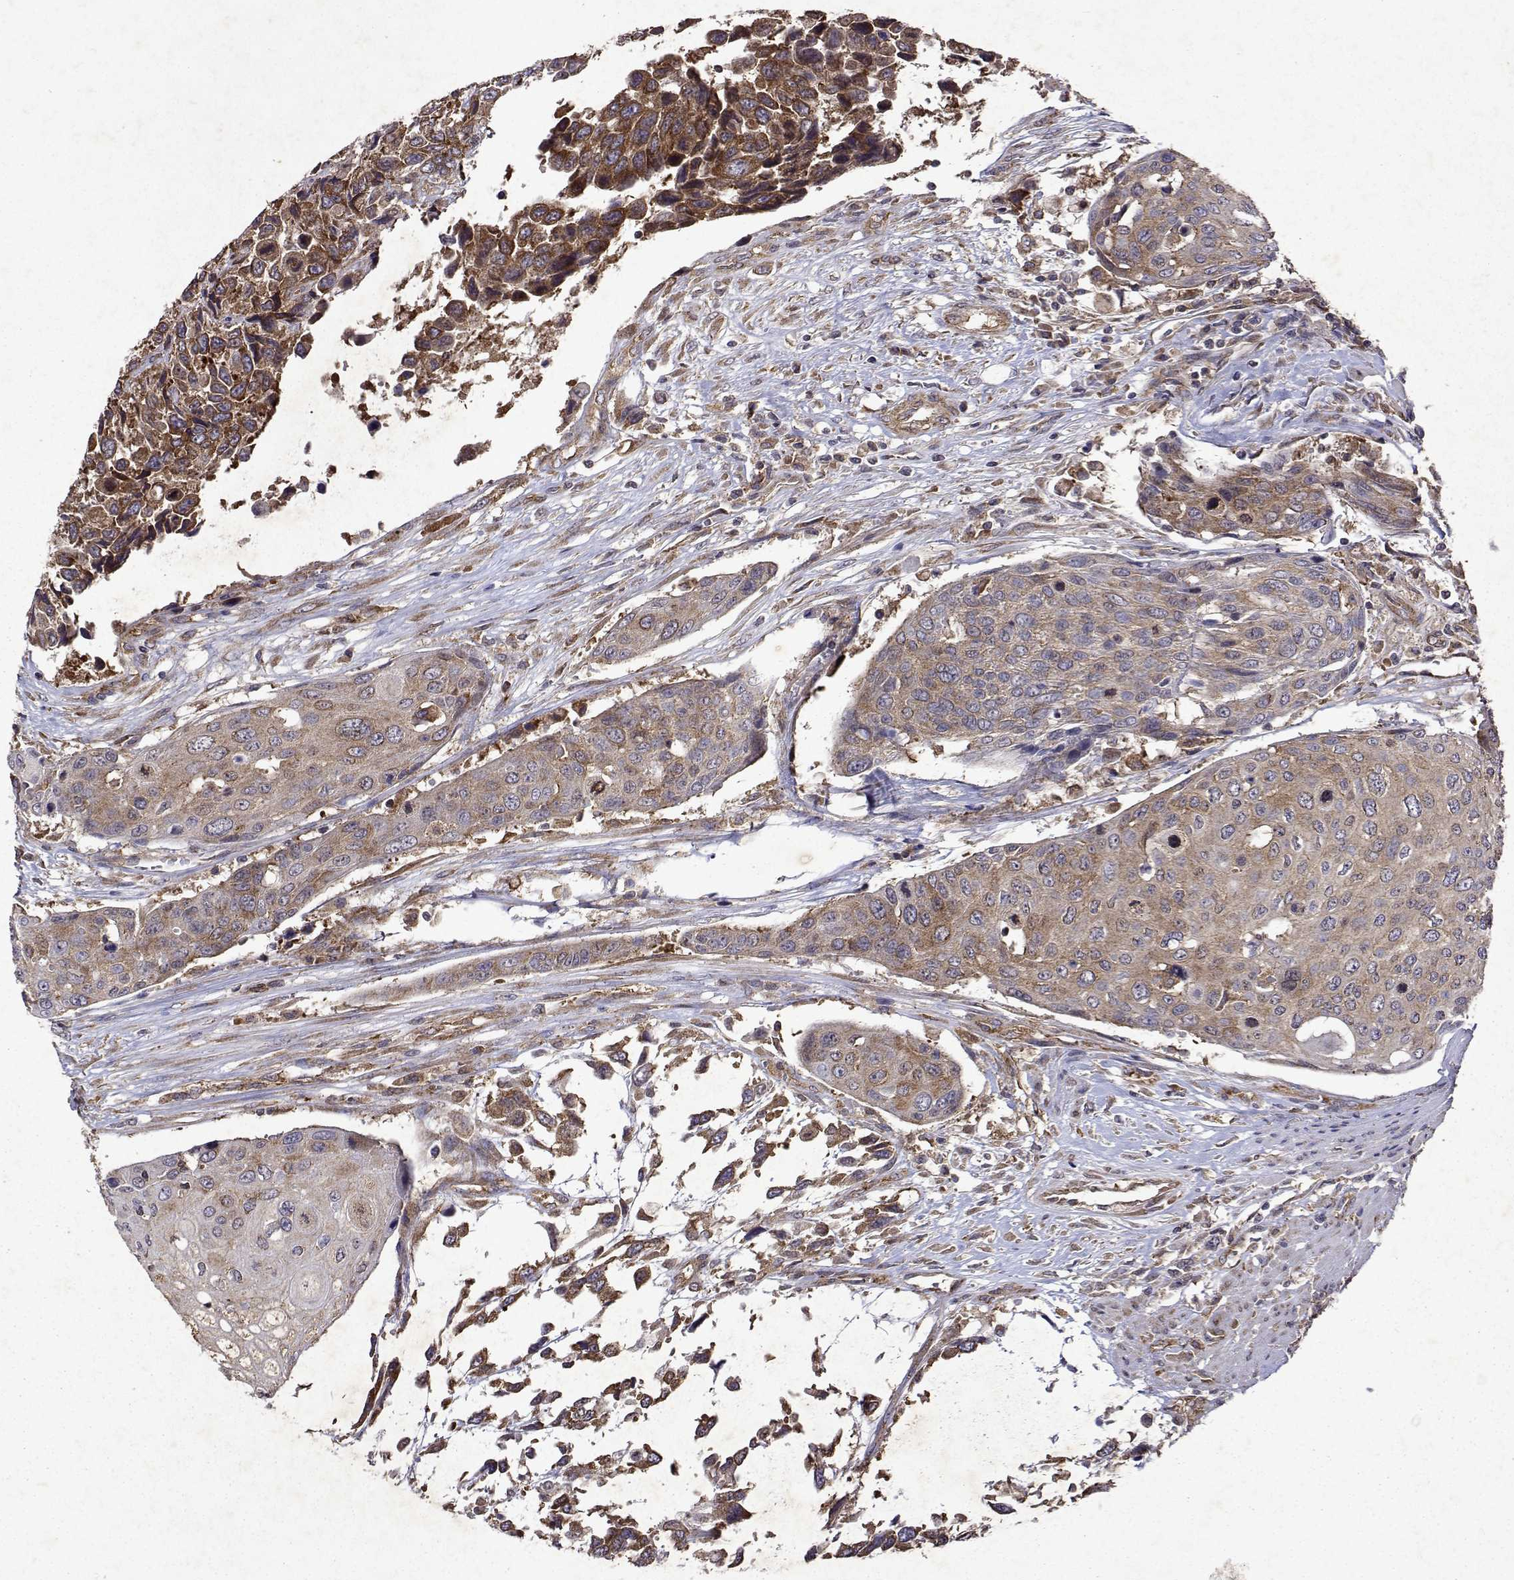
{"staining": {"intensity": "moderate", "quantity": ">75%", "location": "cytoplasmic/membranous"}, "tissue": "urothelial cancer", "cell_type": "Tumor cells", "image_type": "cancer", "snomed": [{"axis": "morphology", "description": "Urothelial carcinoma, High grade"}, {"axis": "topography", "description": "Urinary bladder"}], "caption": "This is a photomicrograph of immunohistochemistry (IHC) staining of urothelial cancer, which shows moderate positivity in the cytoplasmic/membranous of tumor cells.", "gene": "TARBP2", "patient": {"sex": "female", "age": 70}}